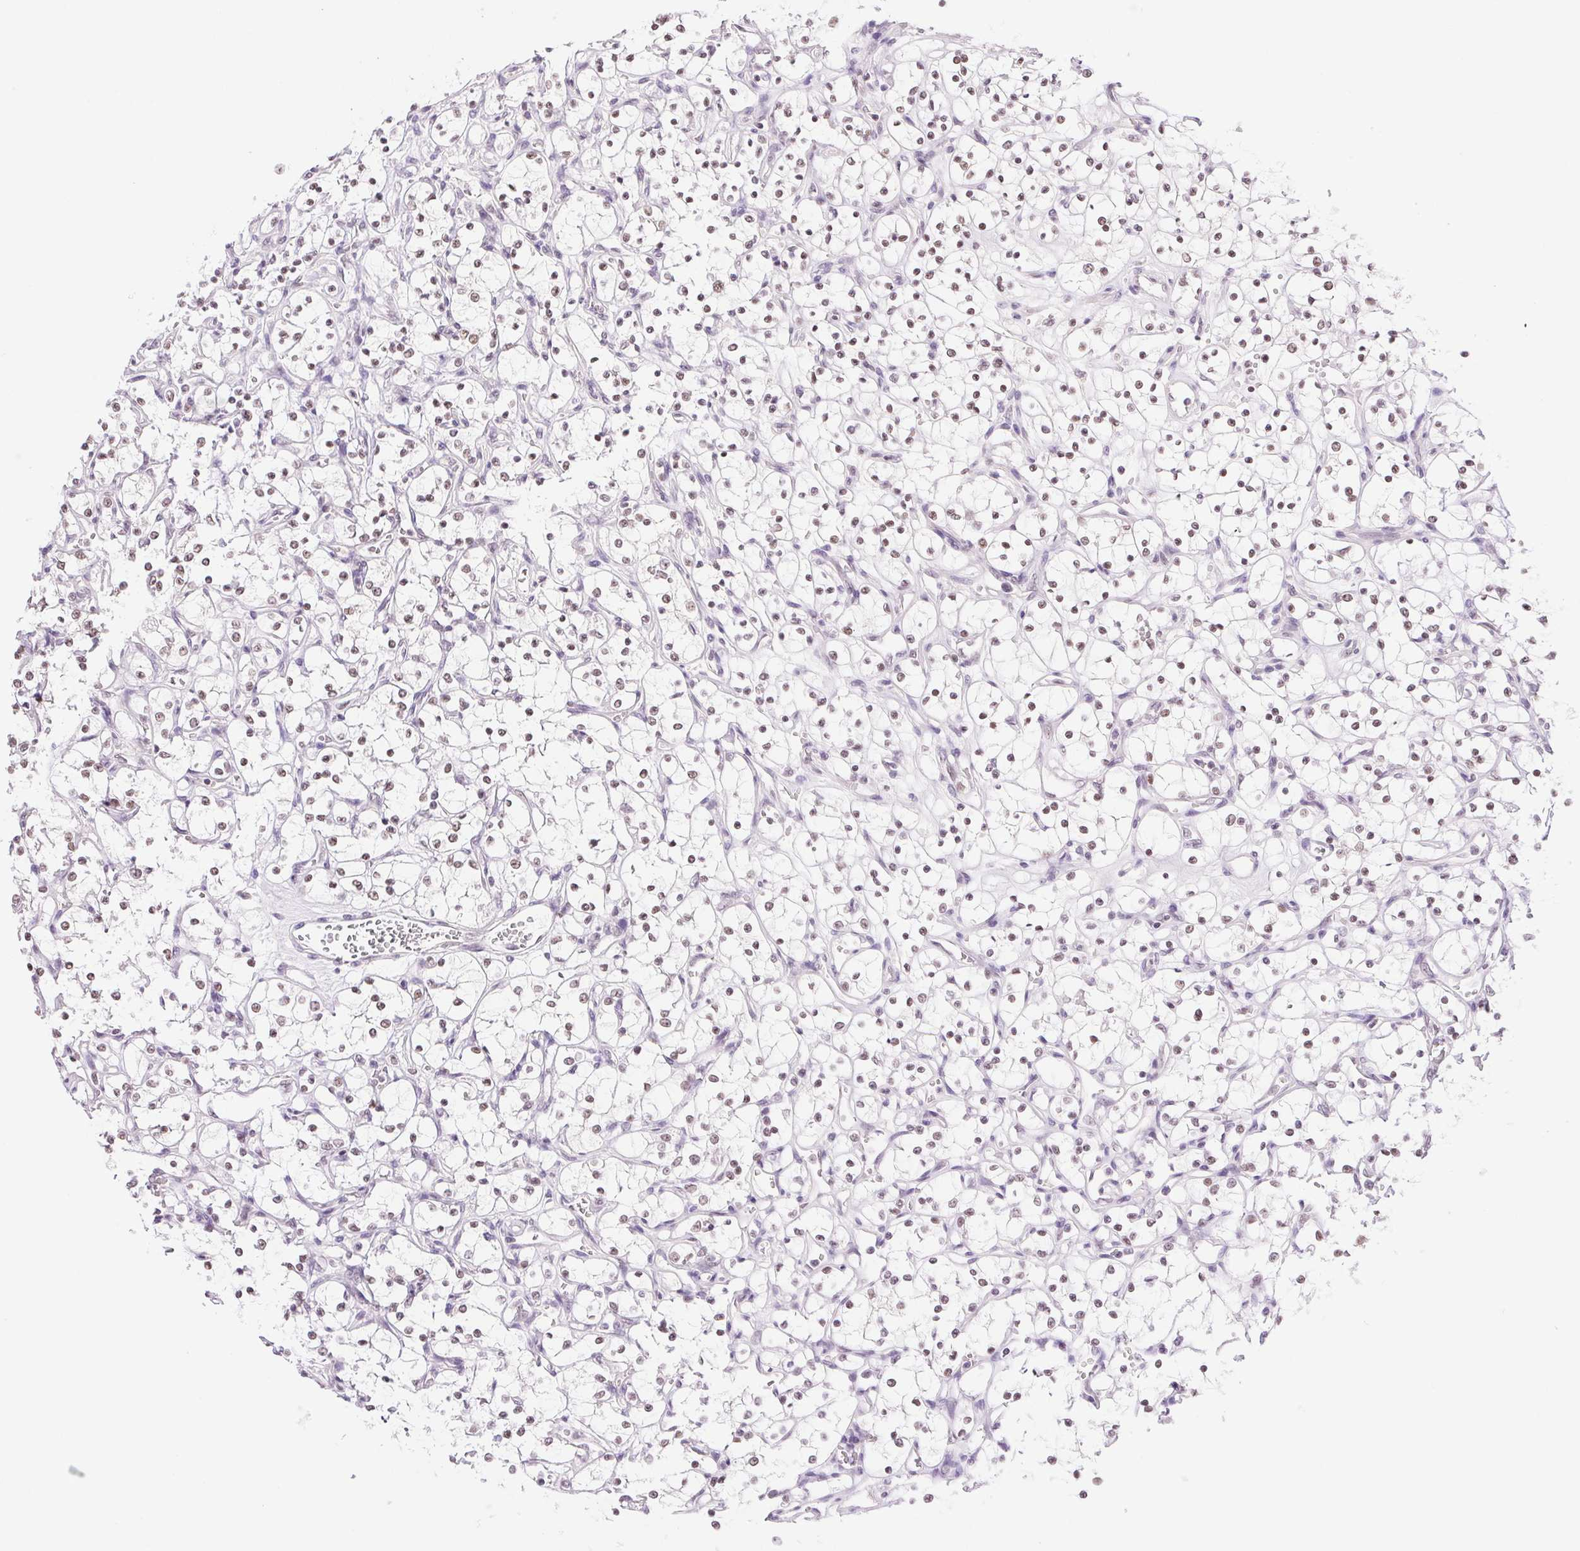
{"staining": {"intensity": "weak", "quantity": "<25%", "location": "nuclear"}, "tissue": "renal cancer", "cell_type": "Tumor cells", "image_type": "cancer", "snomed": [{"axis": "morphology", "description": "Adenocarcinoma, NOS"}, {"axis": "topography", "description": "Kidney"}], "caption": "Renal adenocarcinoma was stained to show a protein in brown. There is no significant staining in tumor cells.", "gene": "RPRD1B", "patient": {"sex": "female", "age": 69}}